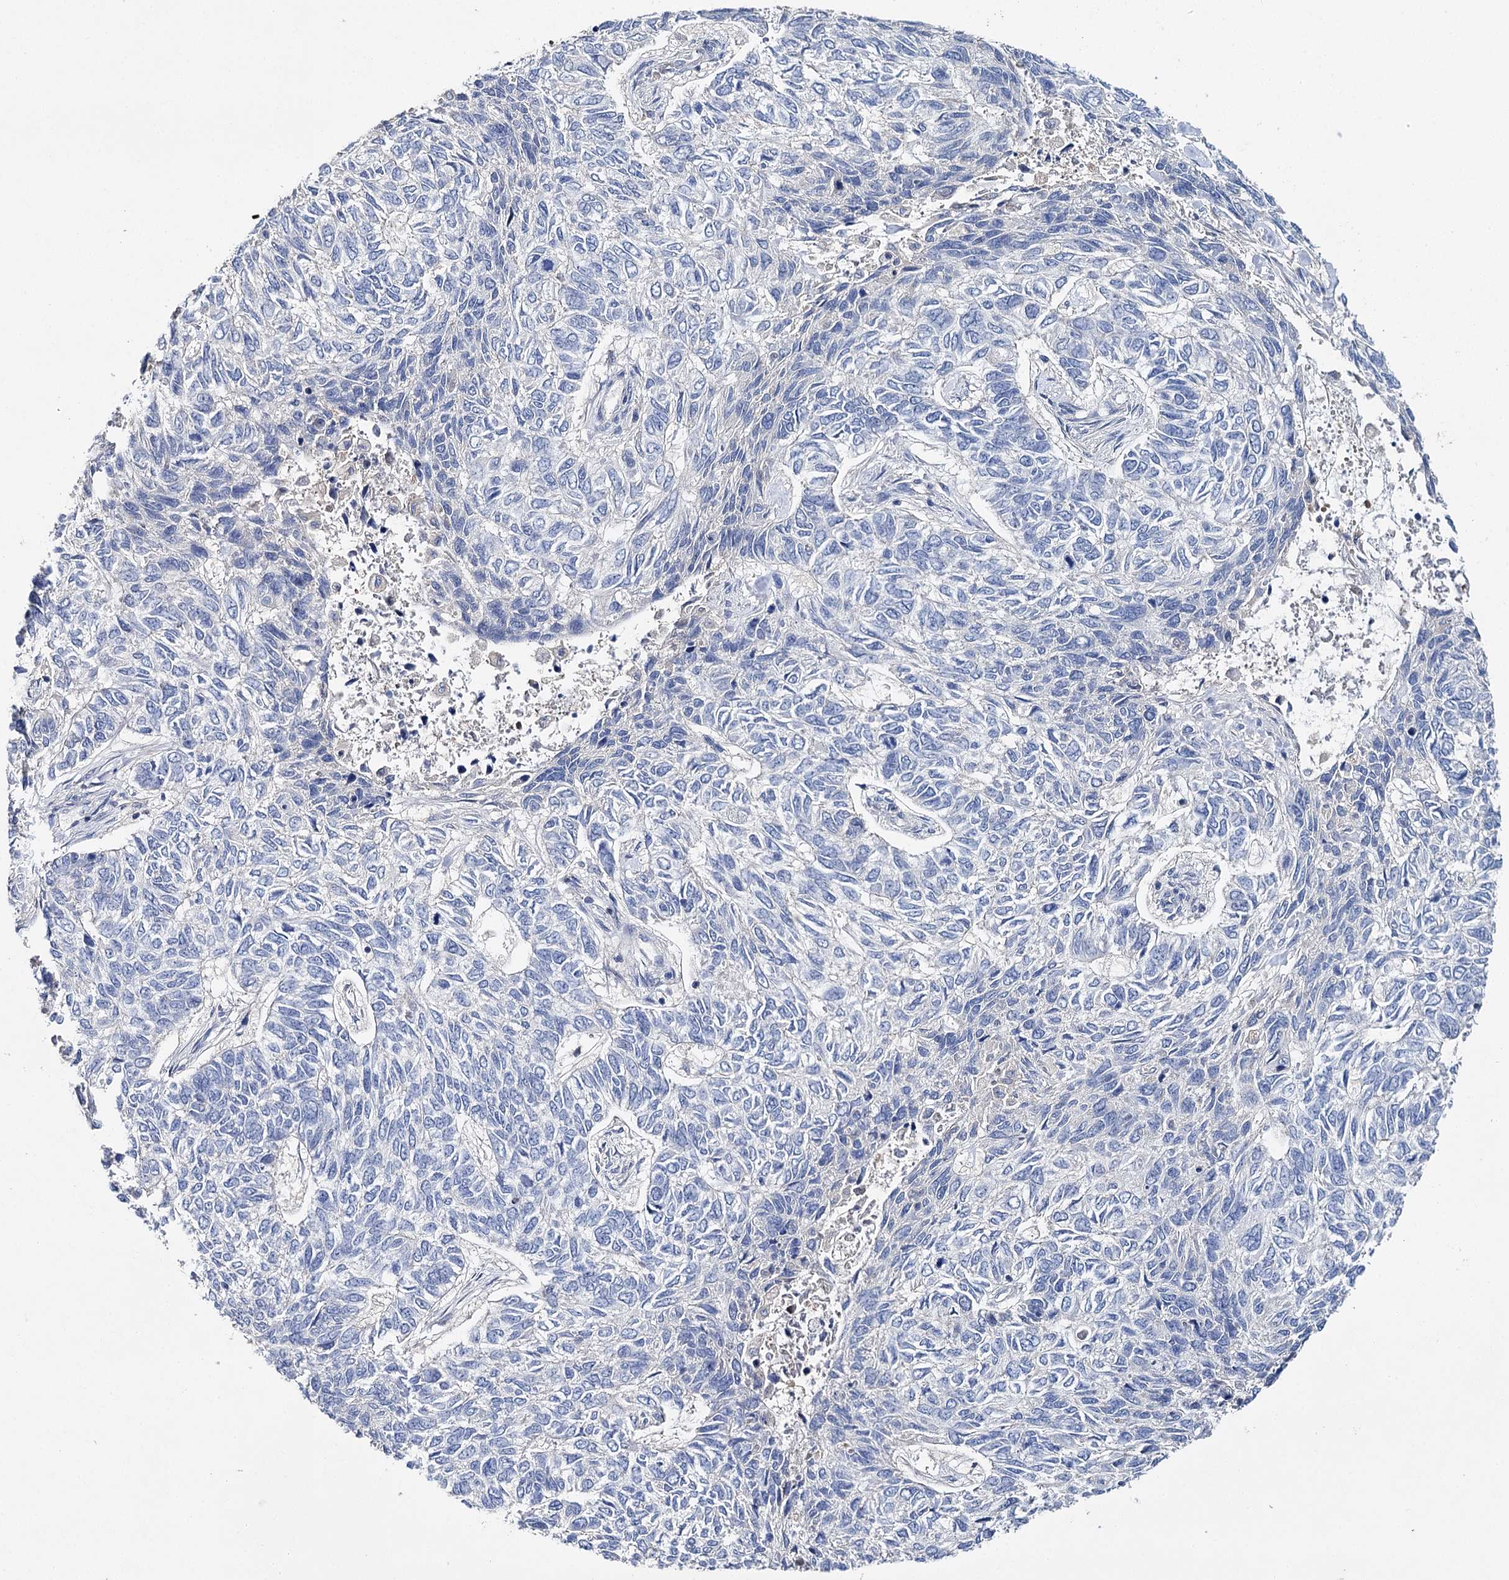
{"staining": {"intensity": "negative", "quantity": "none", "location": "none"}, "tissue": "skin cancer", "cell_type": "Tumor cells", "image_type": "cancer", "snomed": [{"axis": "morphology", "description": "Basal cell carcinoma"}, {"axis": "topography", "description": "Skin"}], "caption": "Immunohistochemistry micrograph of neoplastic tissue: human basal cell carcinoma (skin) stained with DAB (3,3'-diaminobenzidine) demonstrates no significant protein positivity in tumor cells. (Brightfield microscopy of DAB (3,3'-diaminobenzidine) IHC at high magnification).", "gene": "EPYC", "patient": {"sex": "female", "age": 65}}